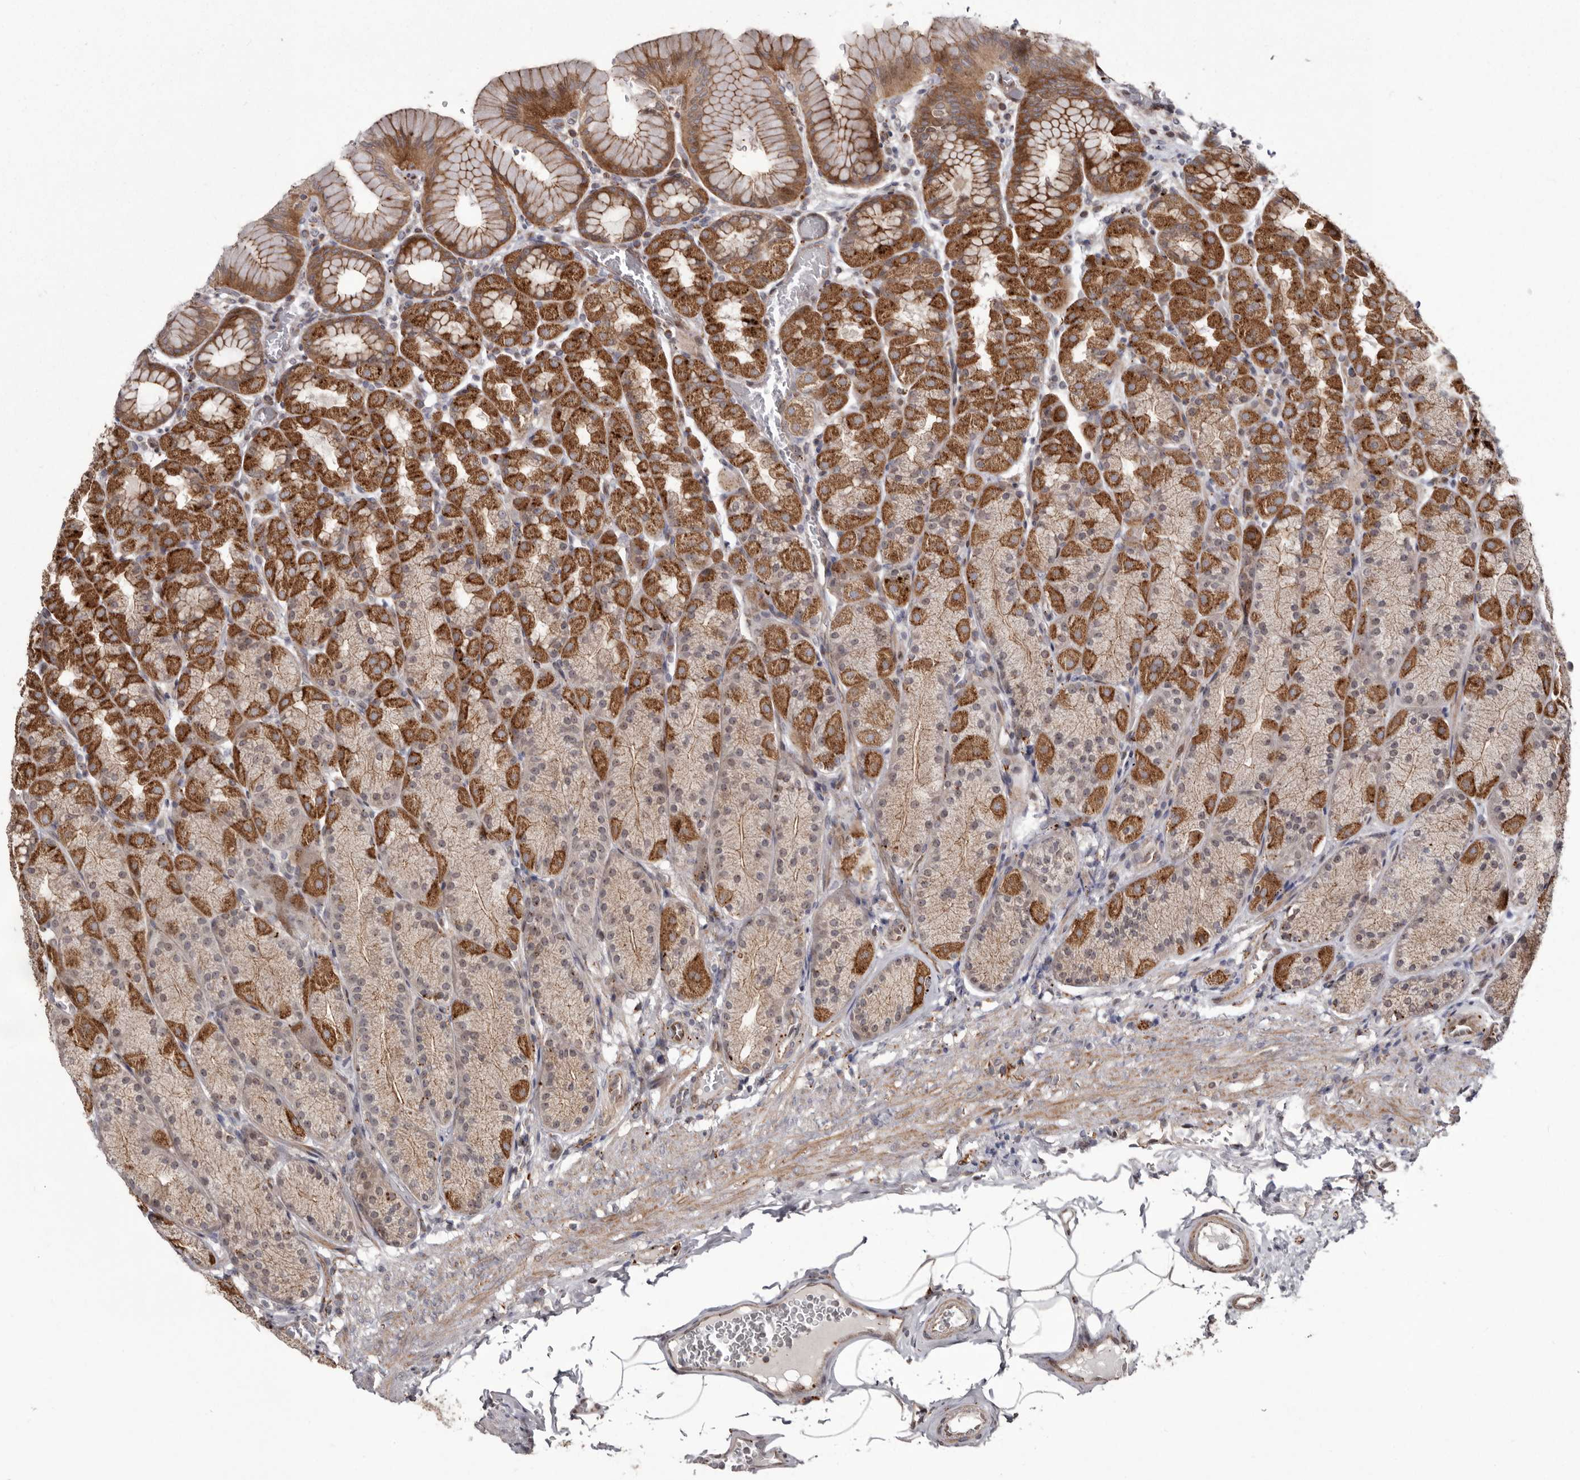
{"staining": {"intensity": "strong", "quantity": ">75%", "location": "cytoplasmic/membranous"}, "tissue": "stomach", "cell_type": "Glandular cells", "image_type": "normal", "snomed": [{"axis": "morphology", "description": "Normal tissue, NOS"}, {"axis": "topography", "description": "Stomach"}], "caption": "About >75% of glandular cells in normal human stomach demonstrate strong cytoplasmic/membranous protein expression as visualized by brown immunohistochemical staining.", "gene": "NUP43", "patient": {"sex": "male", "age": 42}}